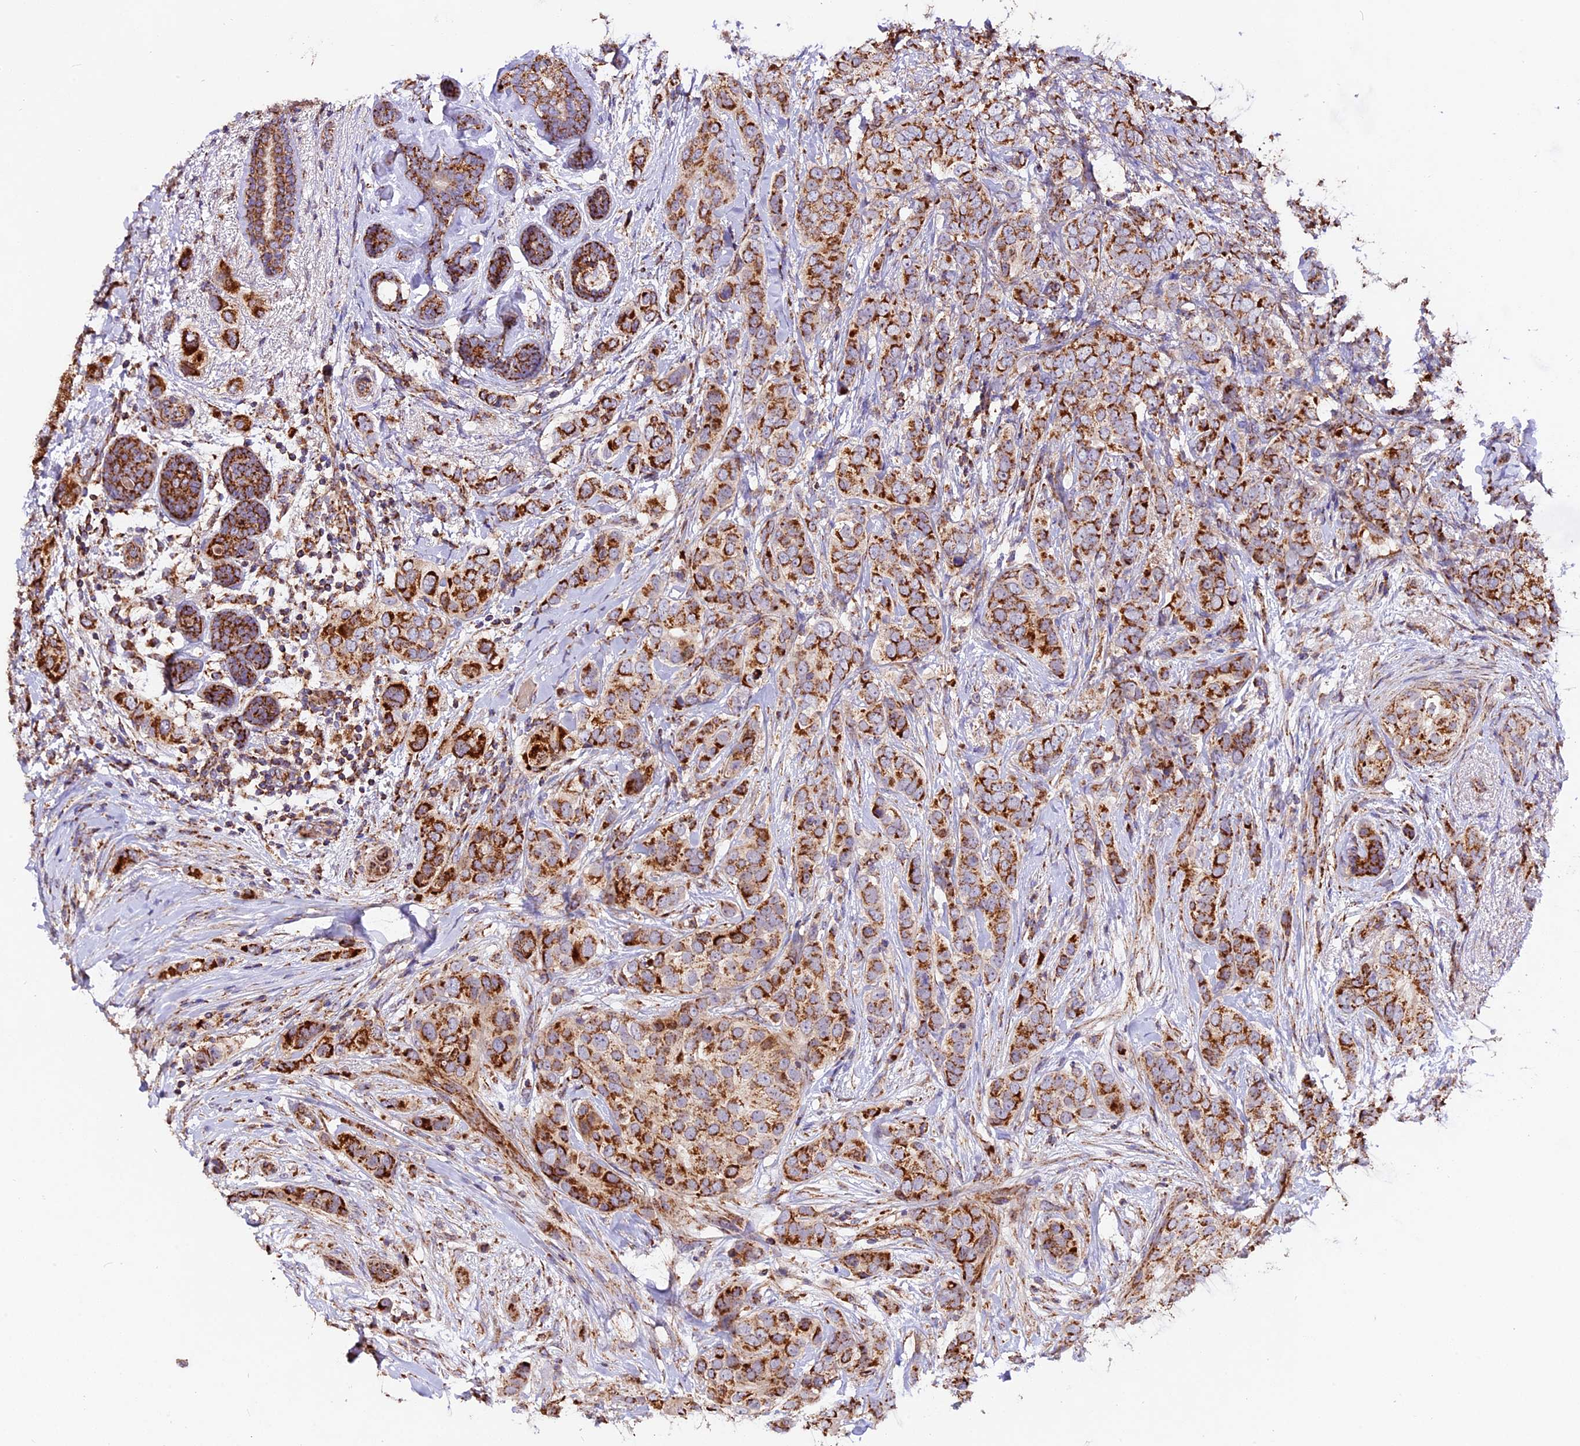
{"staining": {"intensity": "strong", "quantity": ">75%", "location": "cytoplasmic/membranous"}, "tissue": "breast cancer", "cell_type": "Tumor cells", "image_type": "cancer", "snomed": [{"axis": "morphology", "description": "Lobular carcinoma"}, {"axis": "topography", "description": "Breast"}], "caption": "A brown stain highlights strong cytoplasmic/membranous positivity of a protein in human breast cancer (lobular carcinoma) tumor cells.", "gene": "NDUFA8", "patient": {"sex": "female", "age": 51}}